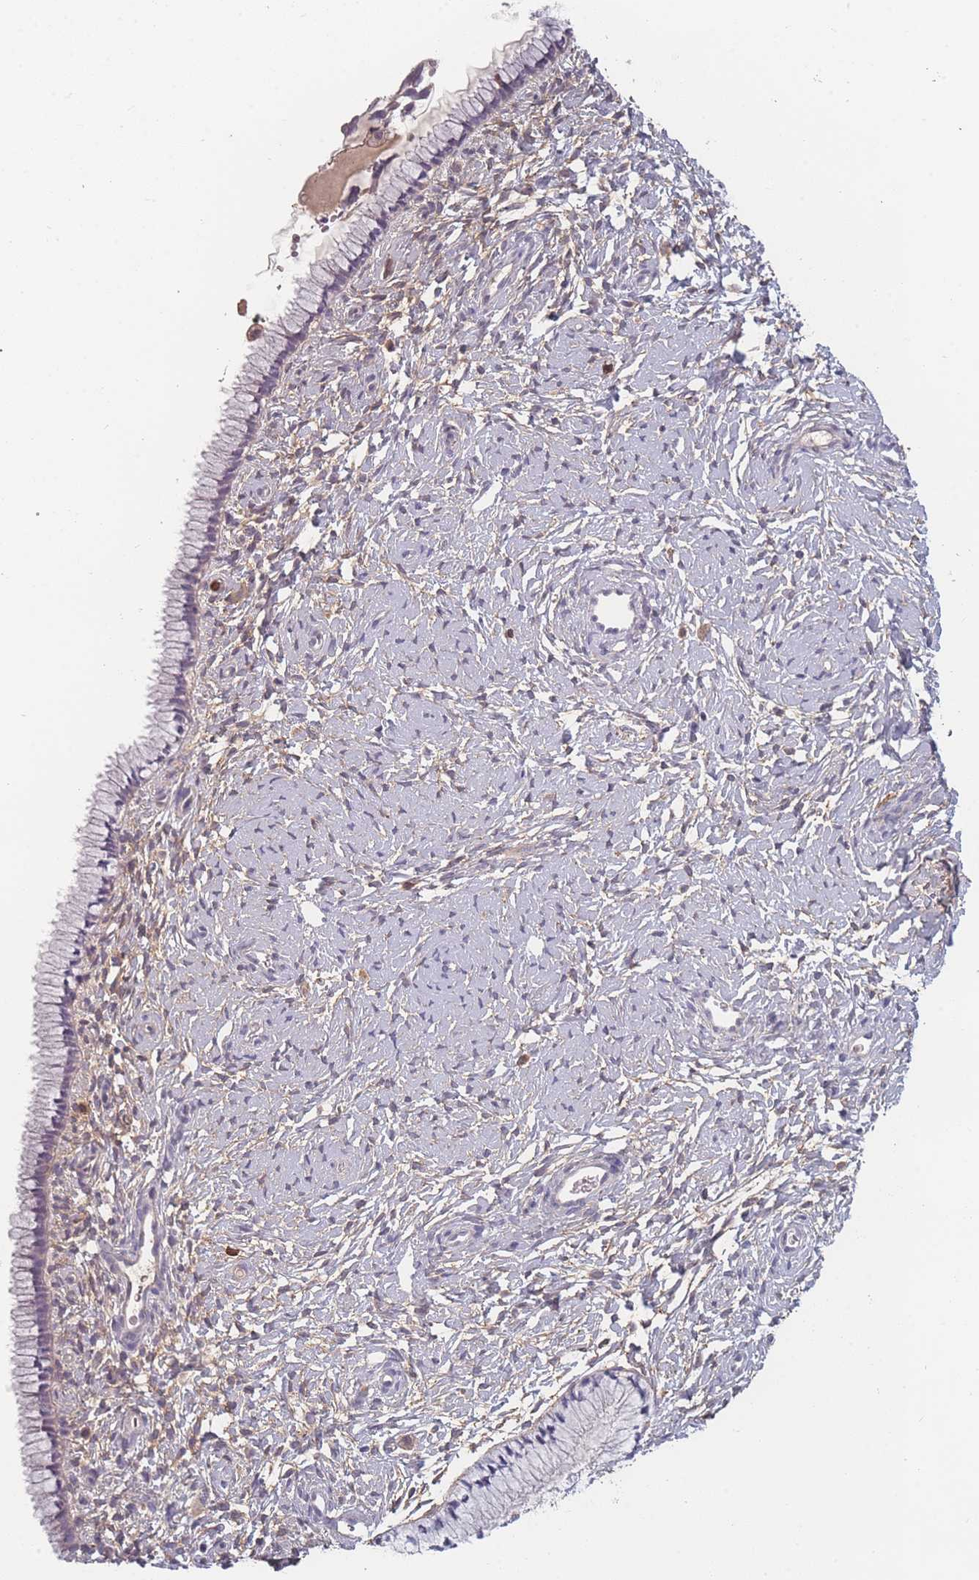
{"staining": {"intensity": "negative", "quantity": "none", "location": "none"}, "tissue": "cervix", "cell_type": "Glandular cells", "image_type": "normal", "snomed": [{"axis": "morphology", "description": "Normal tissue, NOS"}, {"axis": "topography", "description": "Cervix"}], "caption": "Immunohistochemistry image of unremarkable human cervix stained for a protein (brown), which shows no positivity in glandular cells. (DAB (3,3'-diaminobenzidine) IHC, high magnification).", "gene": "BST1", "patient": {"sex": "female", "age": 33}}